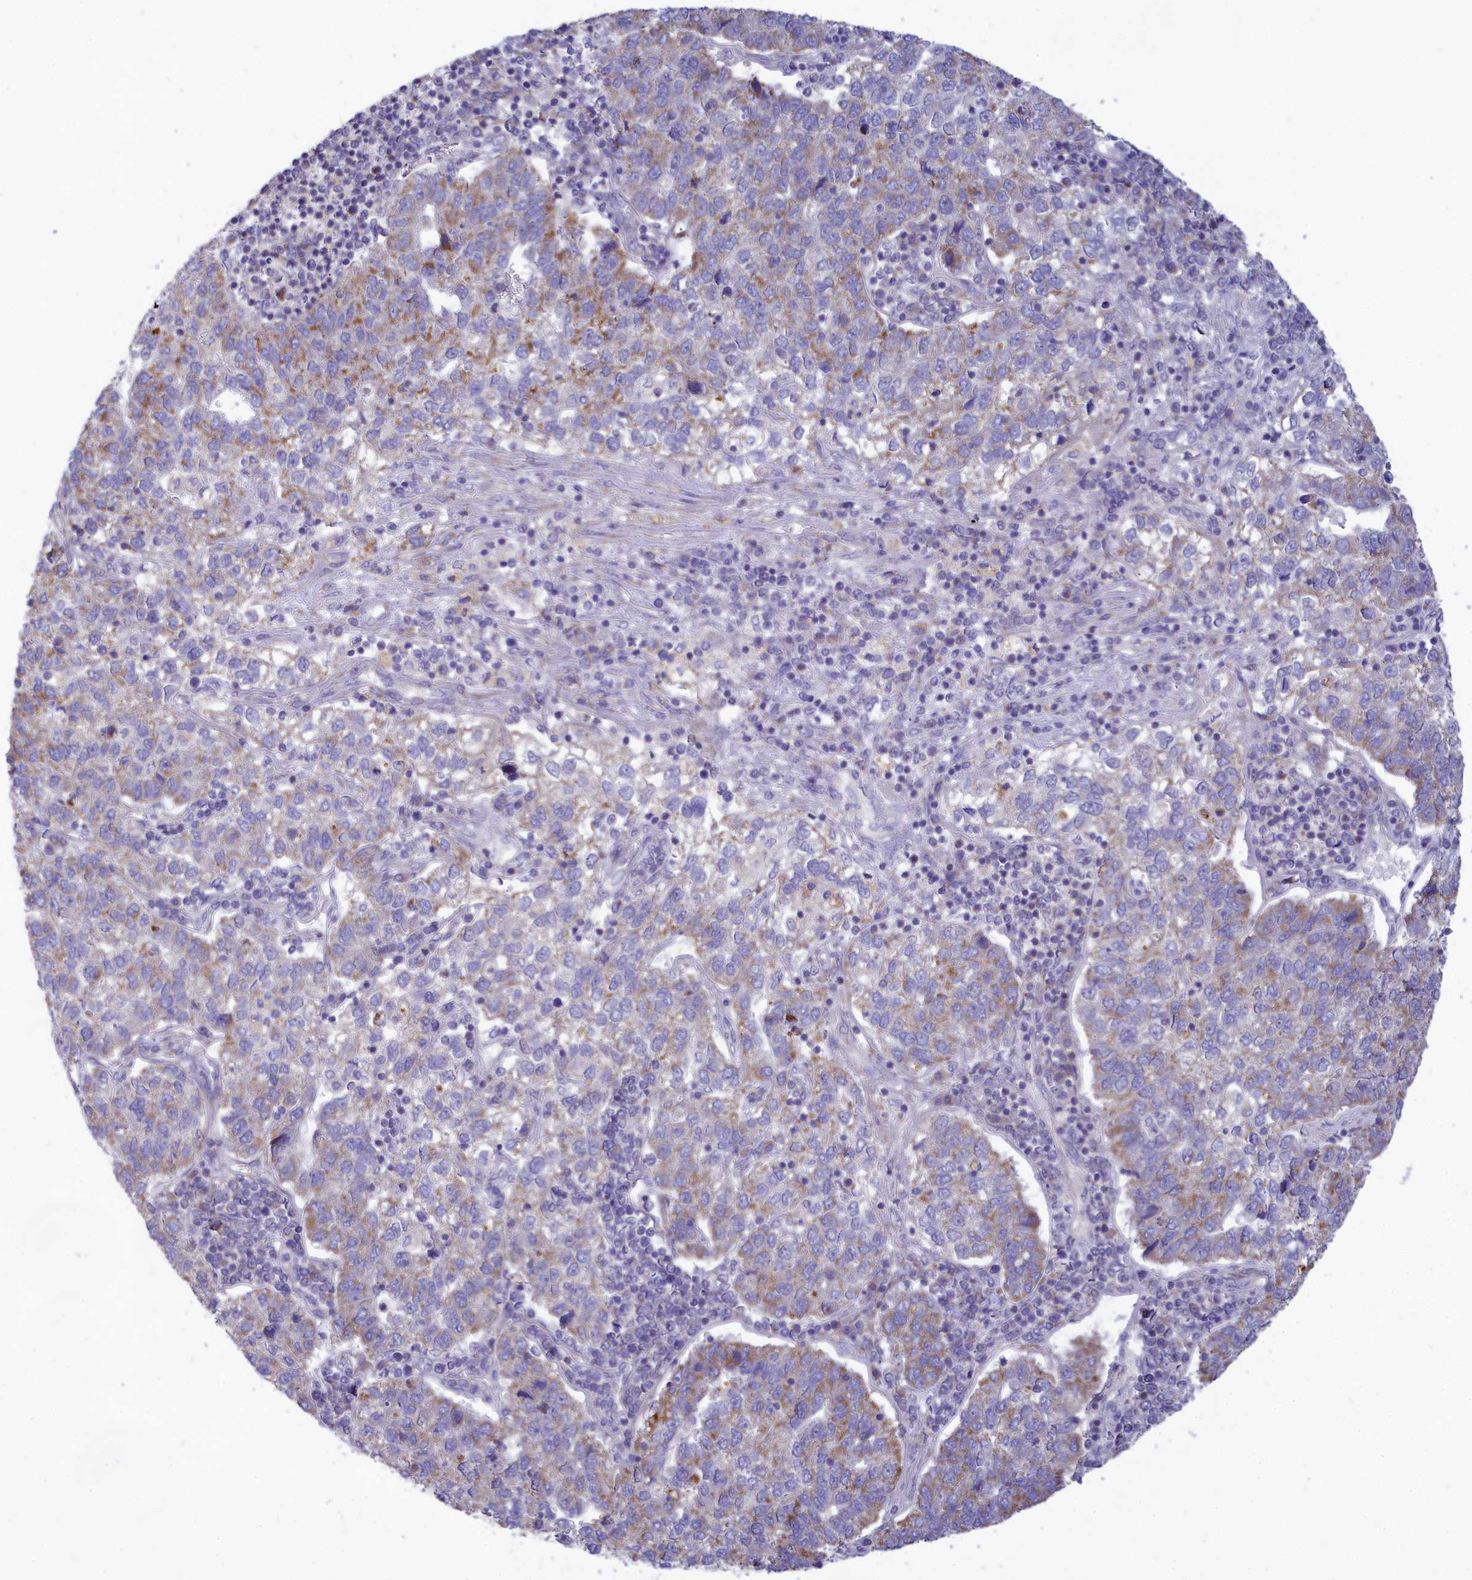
{"staining": {"intensity": "moderate", "quantity": "25%-75%", "location": "cytoplasmic/membranous"}, "tissue": "pancreatic cancer", "cell_type": "Tumor cells", "image_type": "cancer", "snomed": [{"axis": "morphology", "description": "Adenocarcinoma, NOS"}, {"axis": "topography", "description": "Pancreas"}], "caption": "A brown stain labels moderate cytoplasmic/membranous positivity of a protein in pancreatic adenocarcinoma tumor cells.", "gene": "TMEM30B", "patient": {"sex": "female", "age": 61}}